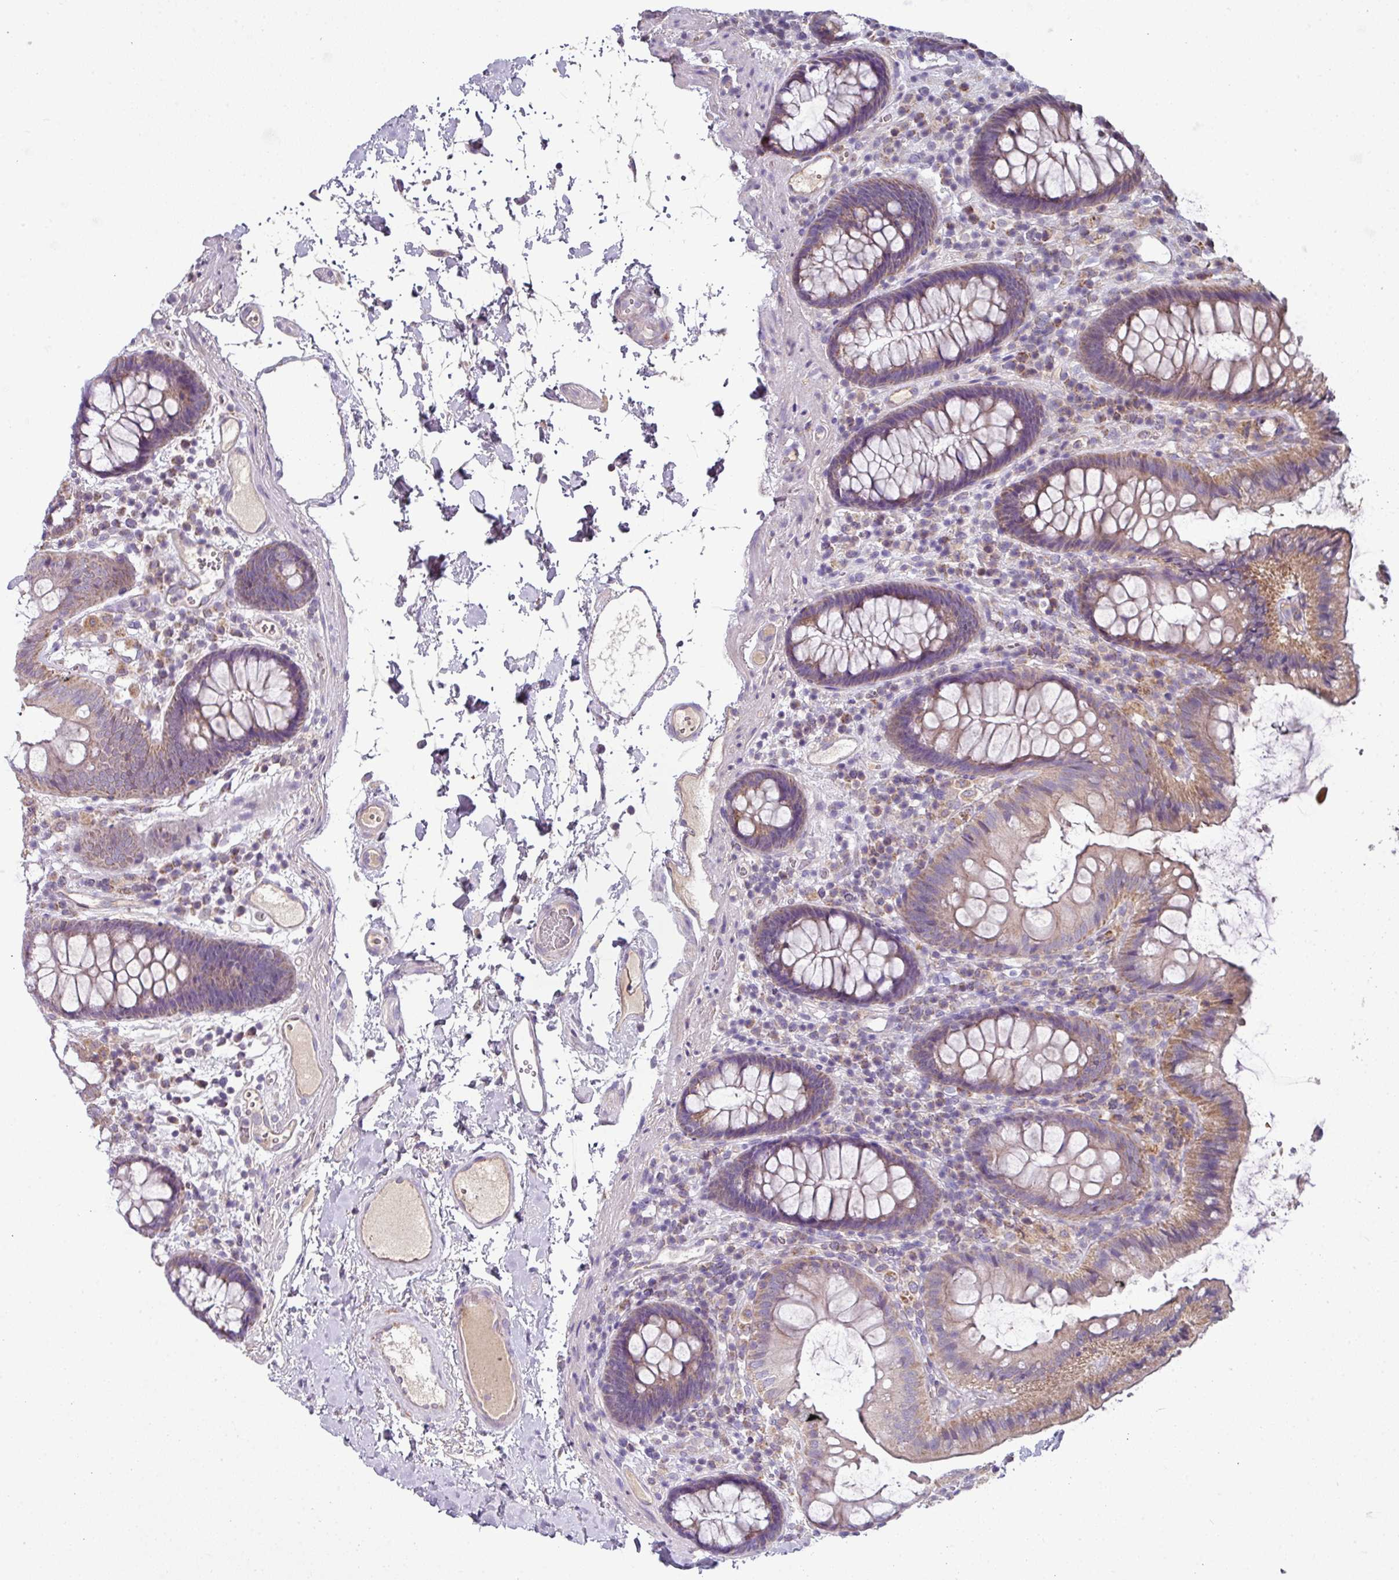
{"staining": {"intensity": "moderate", "quantity": ">75%", "location": "cytoplasmic/membranous"}, "tissue": "colon", "cell_type": "Endothelial cells", "image_type": "normal", "snomed": [{"axis": "morphology", "description": "Normal tissue, NOS"}, {"axis": "topography", "description": "Colon"}], "caption": "Immunohistochemistry photomicrograph of unremarkable colon: human colon stained using IHC shows medium levels of moderate protein expression localized specifically in the cytoplasmic/membranous of endothelial cells, appearing as a cytoplasmic/membranous brown color.", "gene": "LRRC9", "patient": {"sex": "male", "age": 84}}